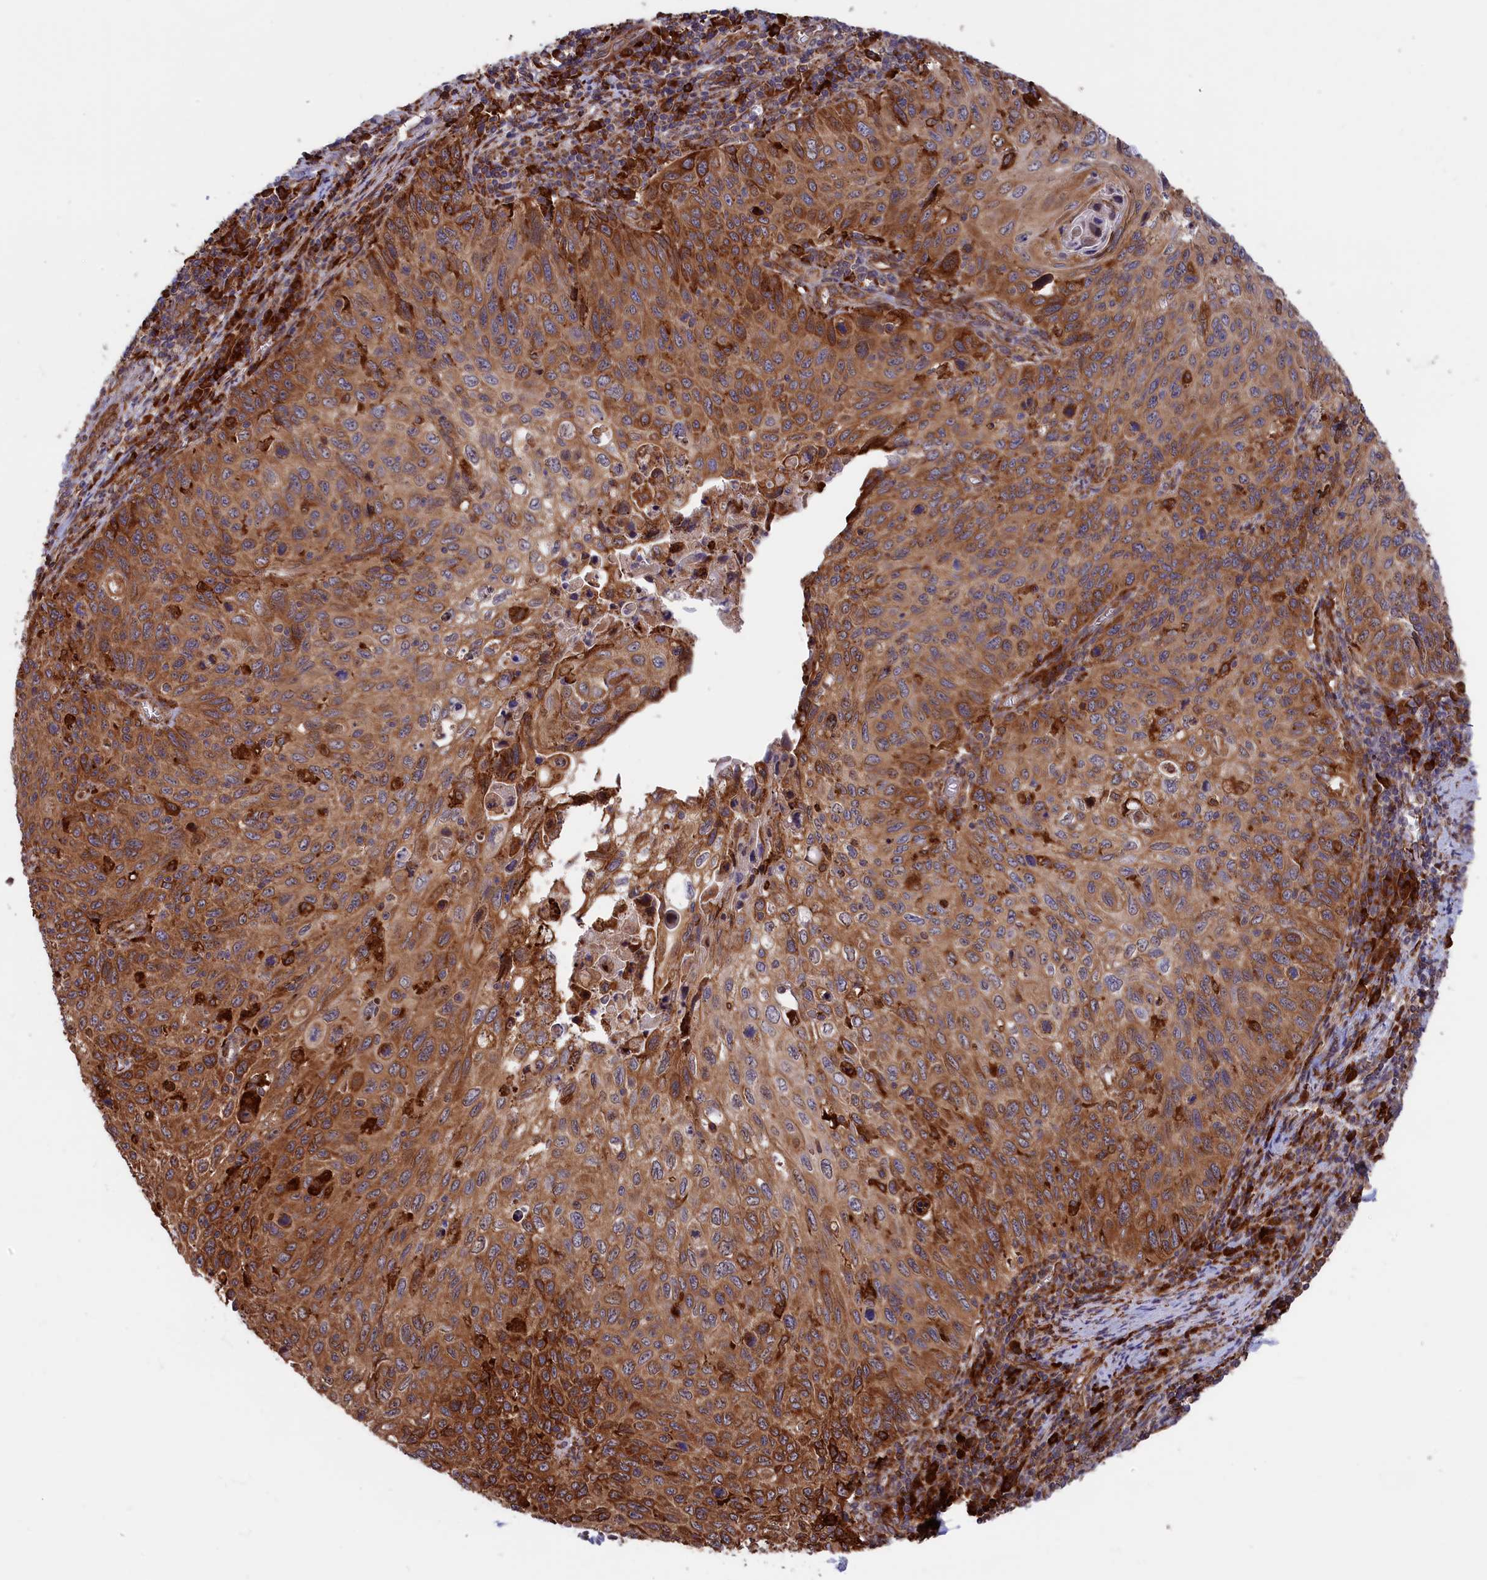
{"staining": {"intensity": "moderate", "quantity": ">75%", "location": "cytoplasmic/membranous"}, "tissue": "cervical cancer", "cell_type": "Tumor cells", "image_type": "cancer", "snomed": [{"axis": "morphology", "description": "Squamous cell carcinoma, NOS"}, {"axis": "topography", "description": "Cervix"}], "caption": "Tumor cells reveal medium levels of moderate cytoplasmic/membranous expression in about >75% of cells in squamous cell carcinoma (cervical). Ihc stains the protein in brown and the nuclei are stained blue.", "gene": "PLA2G4C", "patient": {"sex": "female", "age": 70}}